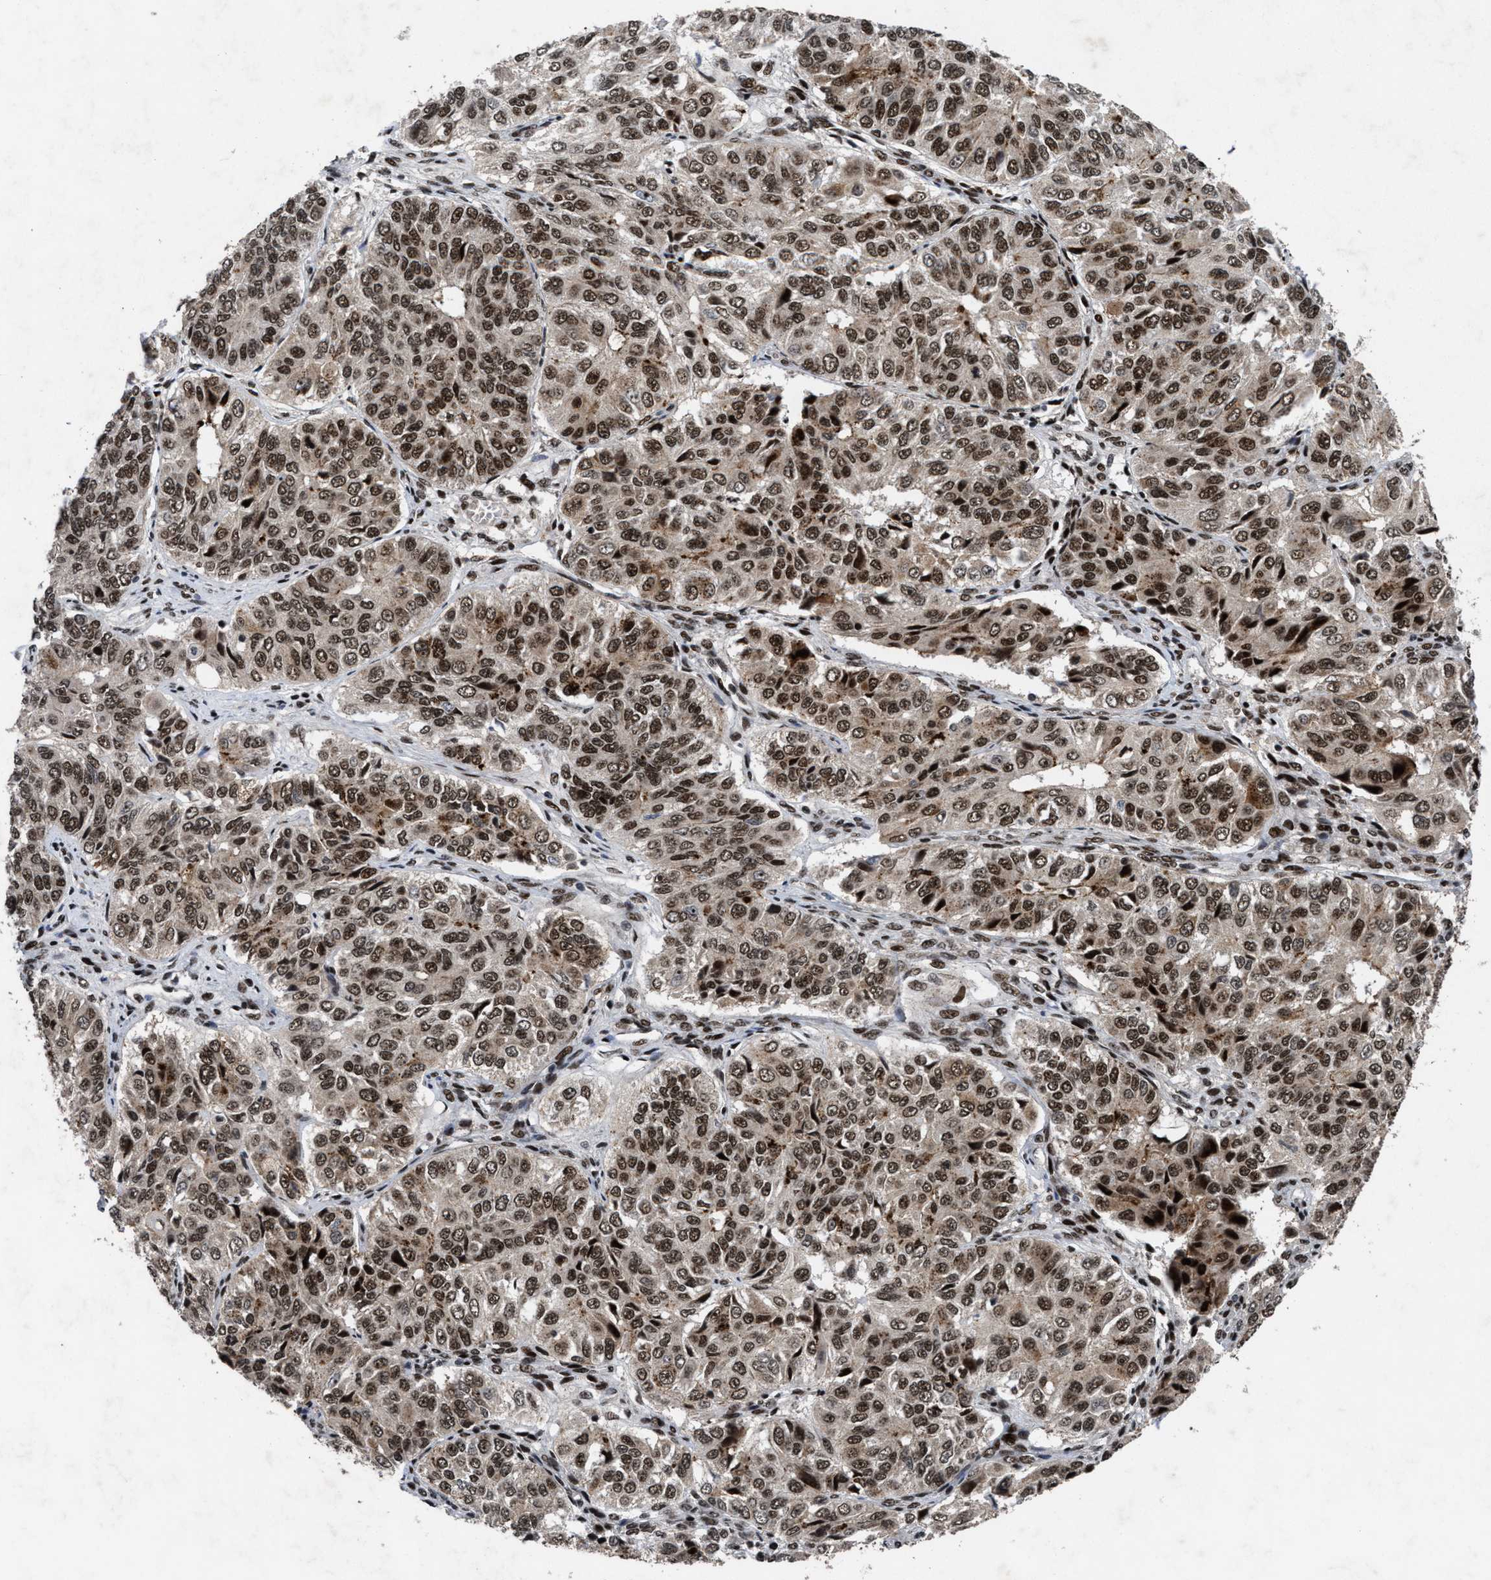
{"staining": {"intensity": "moderate", "quantity": ">75%", "location": "nuclear"}, "tissue": "ovarian cancer", "cell_type": "Tumor cells", "image_type": "cancer", "snomed": [{"axis": "morphology", "description": "Carcinoma, endometroid"}, {"axis": "topography", "description": "Ovary"}], "caption": "Ovarian endometroid carcinoma stained with DAB IHC reveals medium levels of moderate nuclear positivity in about >75% of tumor cells.", "gene": "WIZ", "patient": {"sex": "female", "age": 51}}